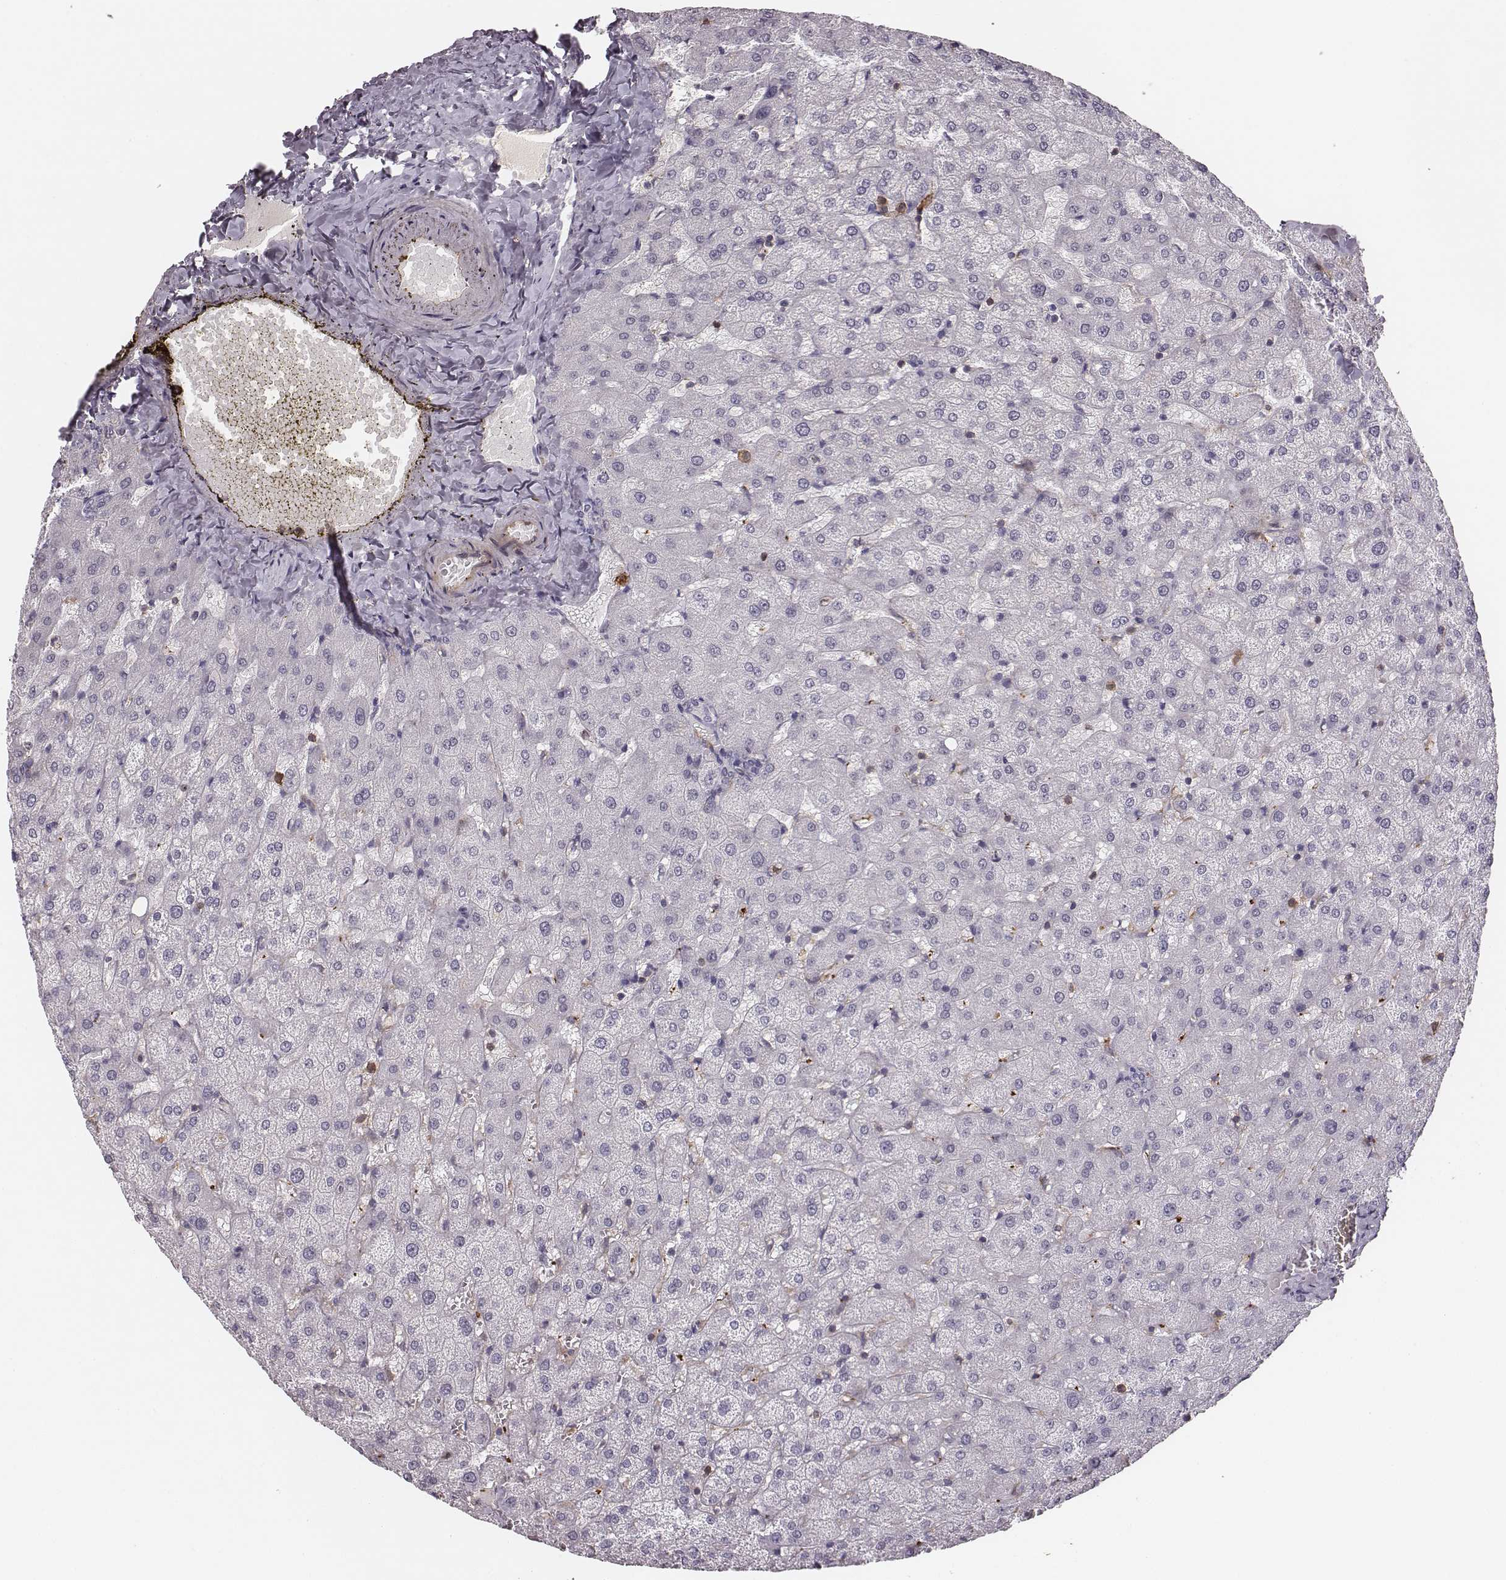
{"staining": {"intensity": "negative", "quantity": "none", "location": "none"}, "tissue": "liver", "cell_type": "Cholangiocytes", "image_type": "normal", "snomed": [{"axis": "morphology", "description": "Normal tissue, NOS"}, {"axis": "topography", "description": "Liver"}], "caption": "Human liver stained for a protein using immunohistochemistry demonstrates no staining in cholangiocytes.", "gene": "ZYX", "patient": {"sex": "female", "age": 50}}